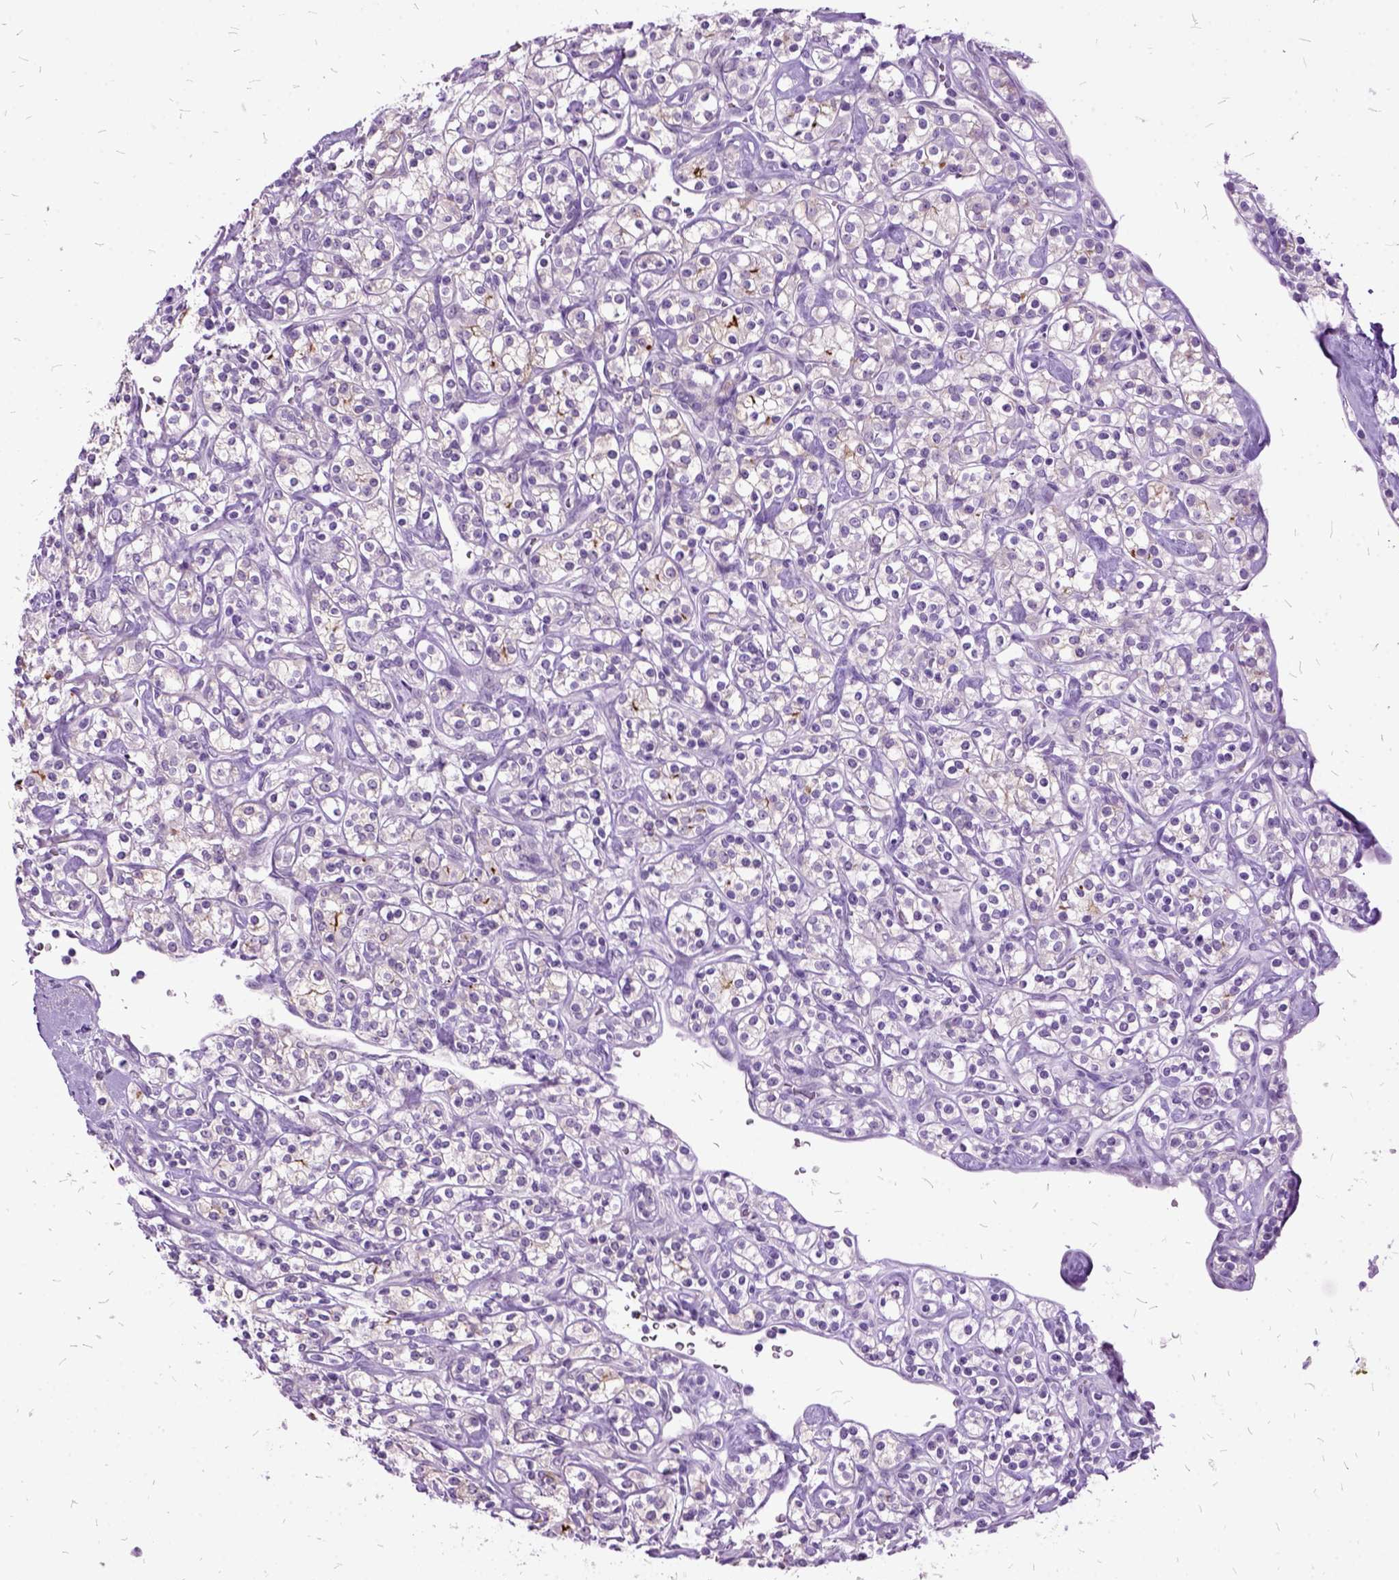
{"staining": {"intensity": "strong", "quantity": "<25%", "location": "cytoplasmic/membranous"}, "tissue": "renal cancer", "cell_type": "Tumor cells", "image_type": "cancer", "snomed": [{"axis": "morphology", "description": "Adenocarcinoma, NOS"}, {"axis": "topography", "description": "Kidney"}], "caption": "Immunohistochemical staining of human renal adenocarcinoma shows medium levels of strong cytoplasmic/membranous positivity in approximately <25% of tumor cells.", "gene": "MME", "patient": {"sex": "male", "age": 77}}